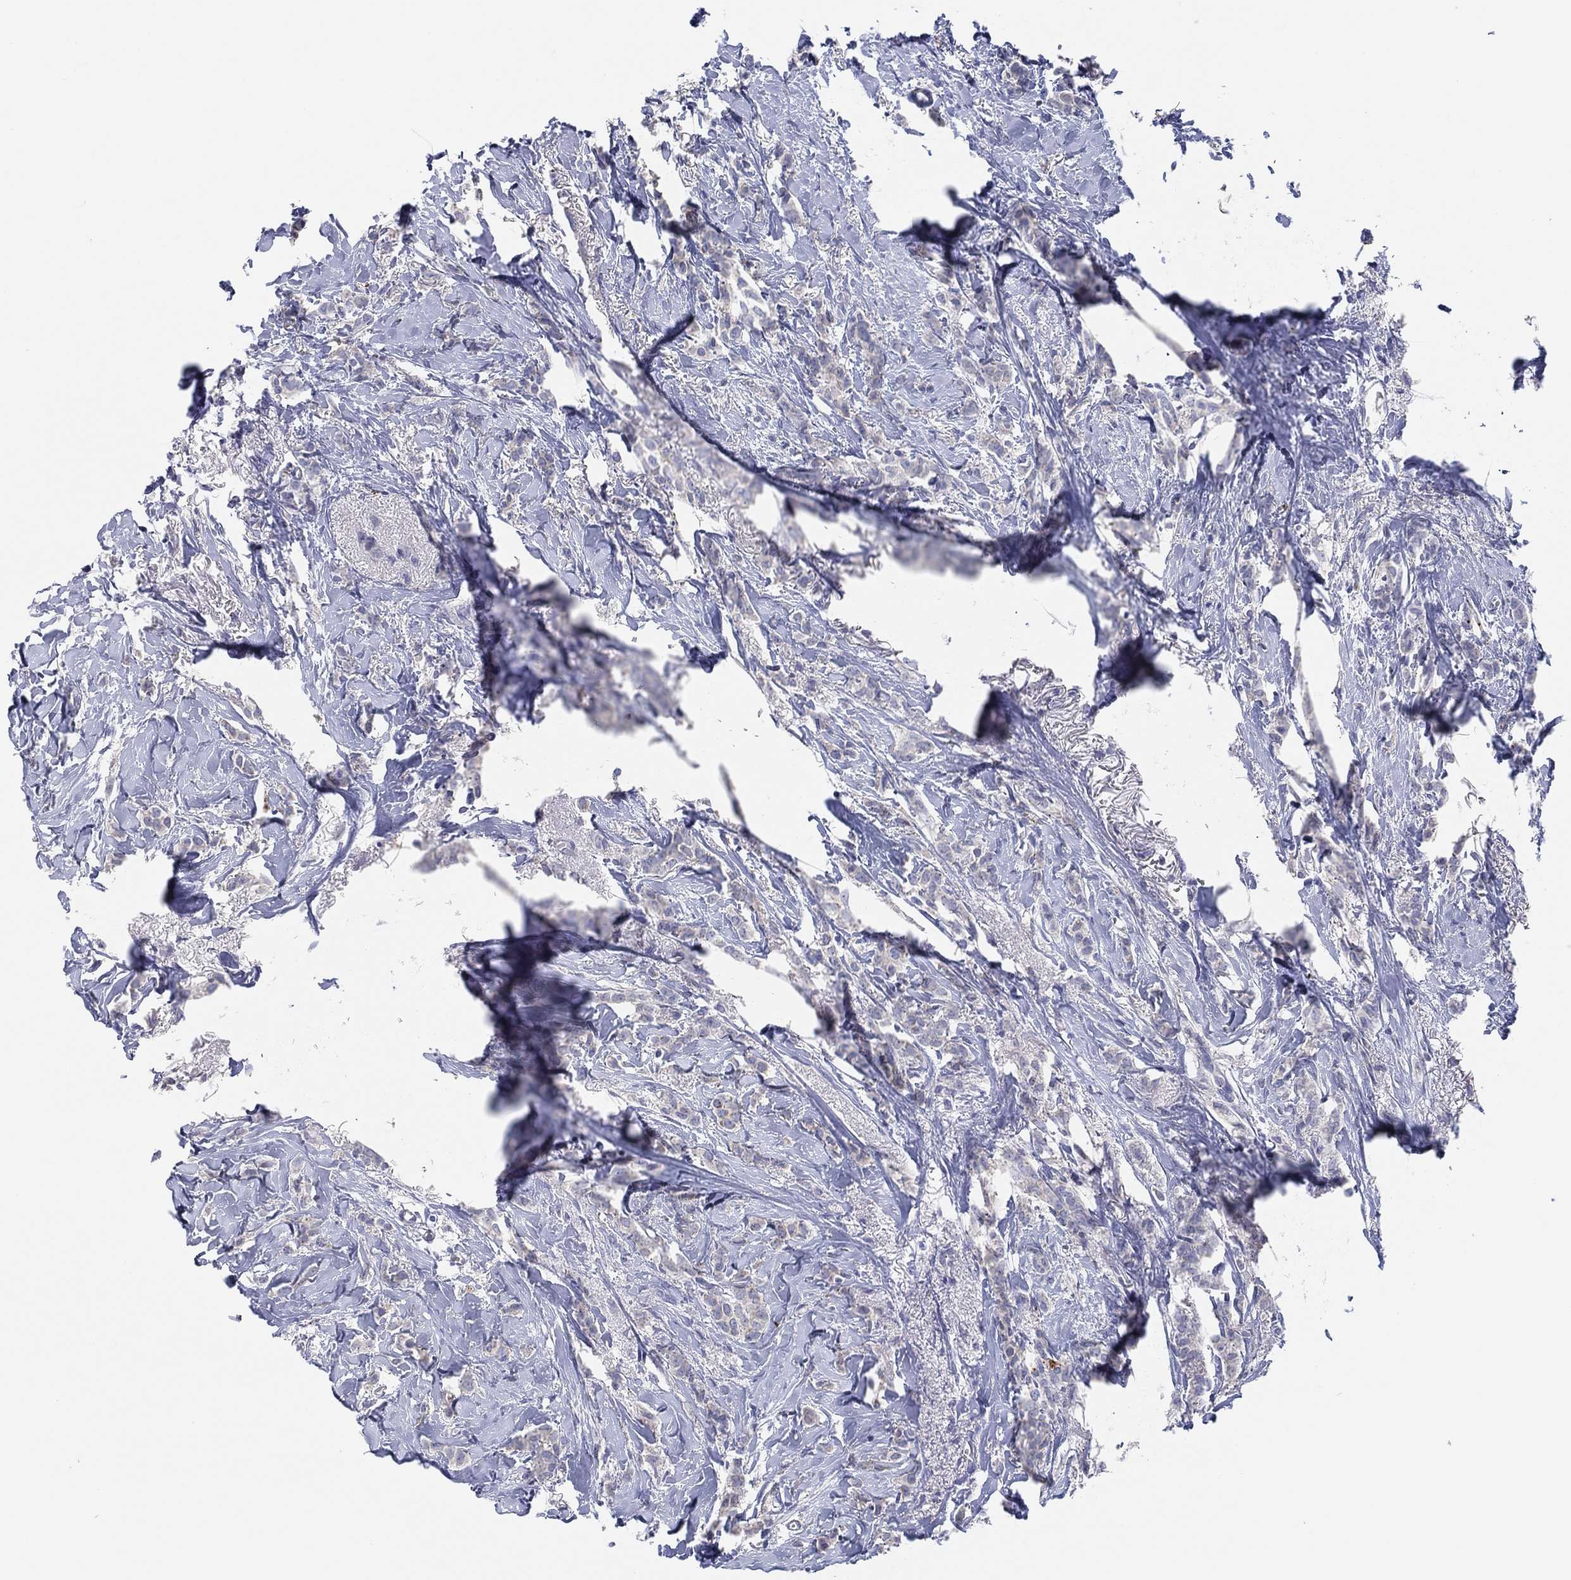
{"staining": {"intensity": "negative", "quantity": "none", "location": "none"}, "tissue": "breast cancer", "cell_type": "Tumor cells", "image_type": "cancer", "snomed": [{"axis": "morphology", "description": "Duct carcinoma"}, {"axis": "topography", "description": "Breast"}], "caption": "DAB immunohistochemical staining of human infiltrating ductal carcinoma (breast) demonstrates no significant expression in tumor cells.", "gene": "PLAC8", "patient": {"sex": "female", "age": 85}}